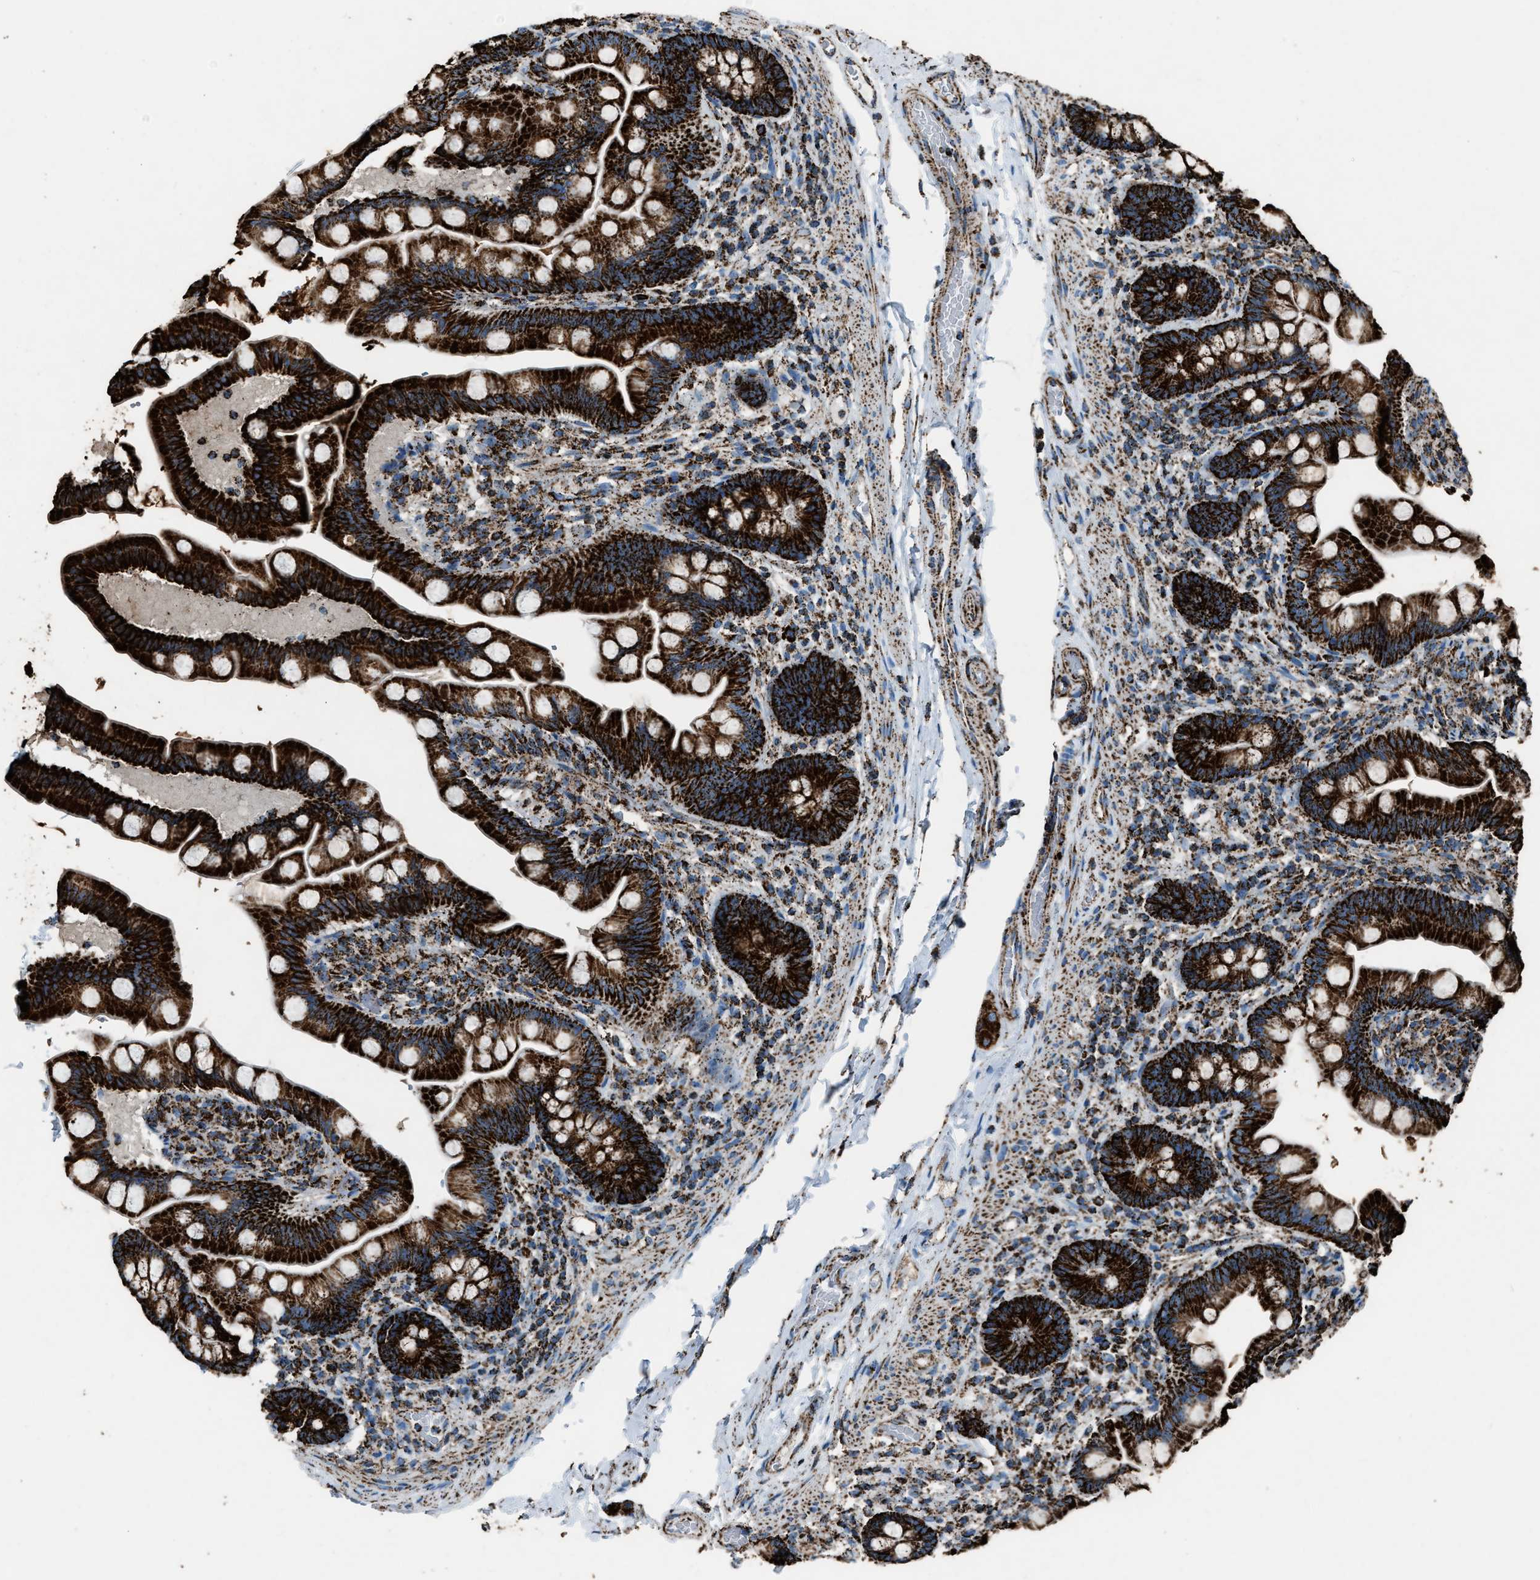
{"staining": {"intensity": "strong", "quantity": ">75%", "location": "cytoplasmic/membranous"}, "tissue": "small intestine", "cell_type": "Glandular cells", "image_type": "normal", "snomed": [{"axis": "morphology", "description": "Normal tissue, NOS"}, {"axis": "topography", "description": "Small intestine"}], "caption": "DAB (3,3'-diaminobenzidine) immunohistochemical staining of normal small intestine reveals strong cytoplasmic/membranous protein expression in approximately >75% of glandular cells.", "gene": "MDH2", "patient": {"sex": "female", "age": 56}}